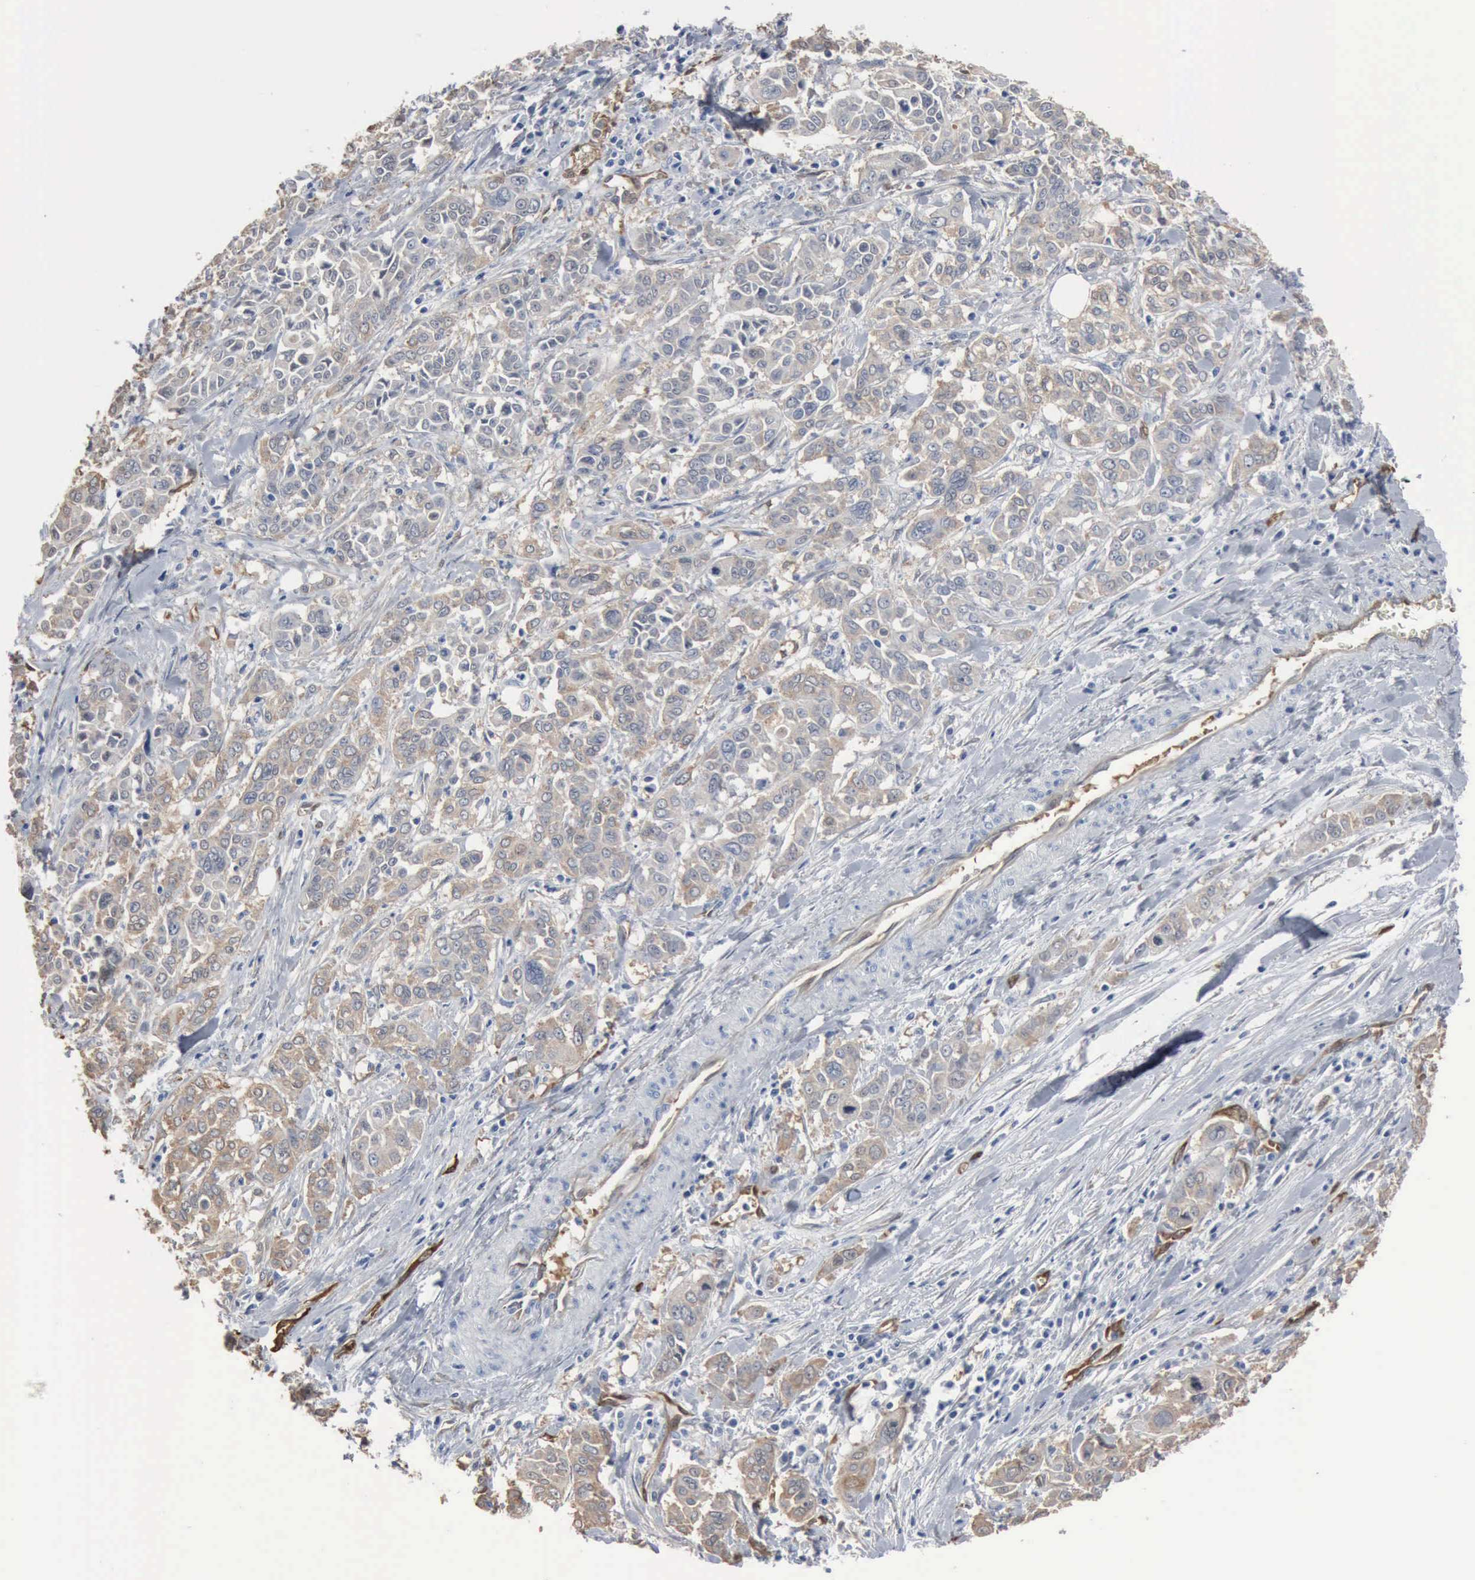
{"staining": {"intensity": "weak", "quantity": ">75%", "location": "cytoplasmic/membranous"}, "tissue": "pancreatic cancer", "cell_type": "Tumor cells", "image_type": "cancer", "snomed": [{"axis": "morphology", "description": "Adenocarcinoma, NOS"}, {"axis": "topography", "description": "Pancreas"}], "caption": "Protein staining by IHC displays weak cytoplasmic/membranous expression in approximately >75% of tumor cells in pancreatic adenocarcinoma.", "gene": "FSCN1", "patient": {"sex": "female", "age": 52}}